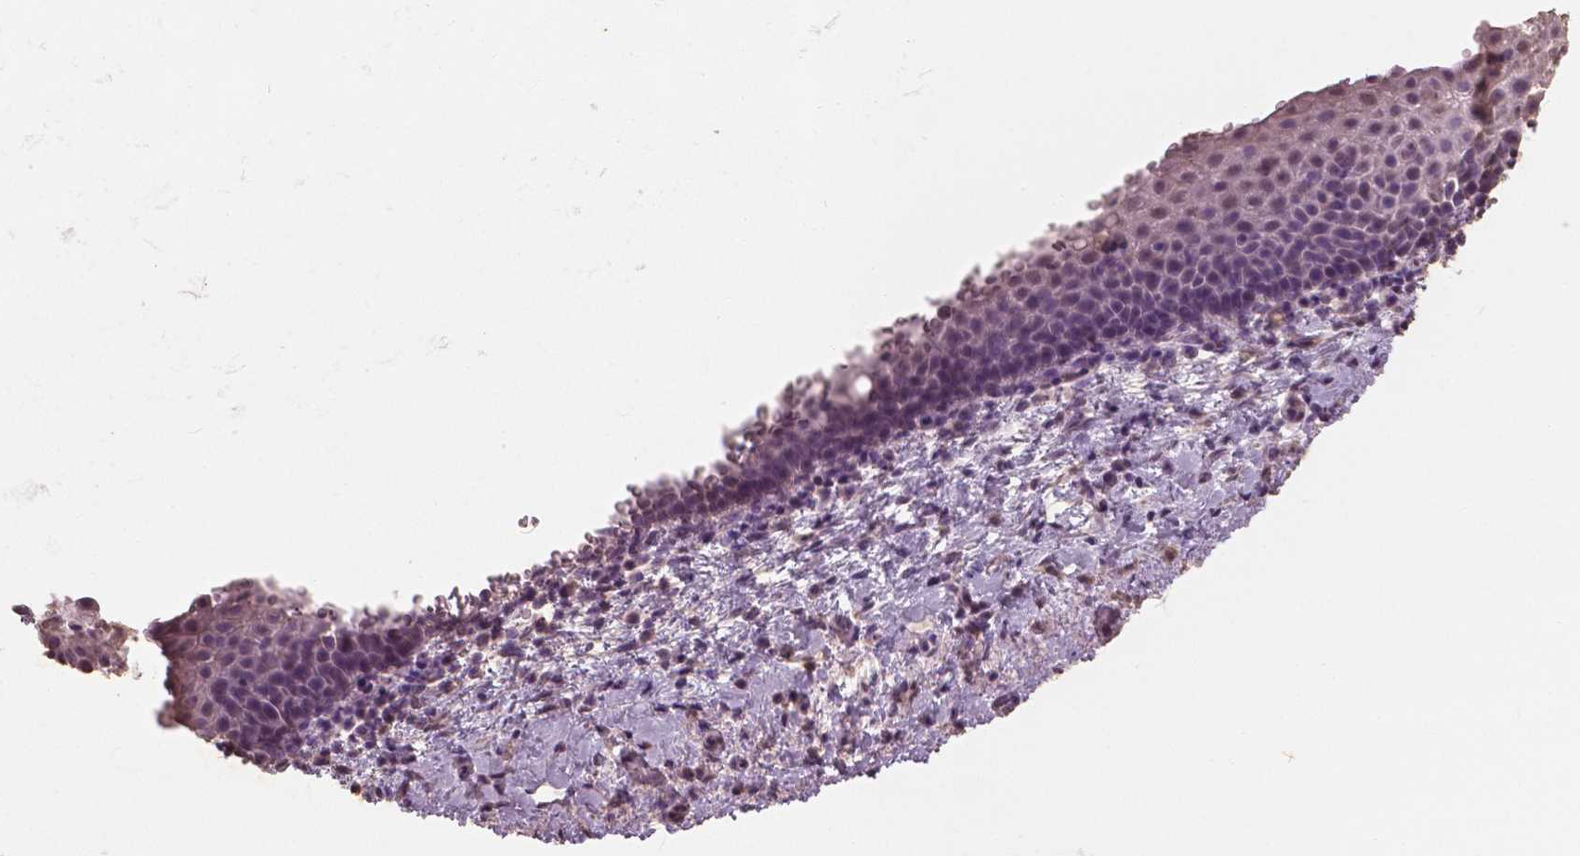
{"staining": {"intensity": "negative", "quantity": "none", "location": "none"}, "tissue": "vagina", "cell_type": "Squamous epithelial cells", "image_type": "normal", "snomed": [{"axis": "morphology", "description": "Normal tissue, NOS"}, {"axis": "topography", "description": "Vagina"}], "caption": "Squamous epithelial cells show no significant positivity in normal vagina.", "gene": "SAT2", "patient": {"sex": "female", "age": 61}}